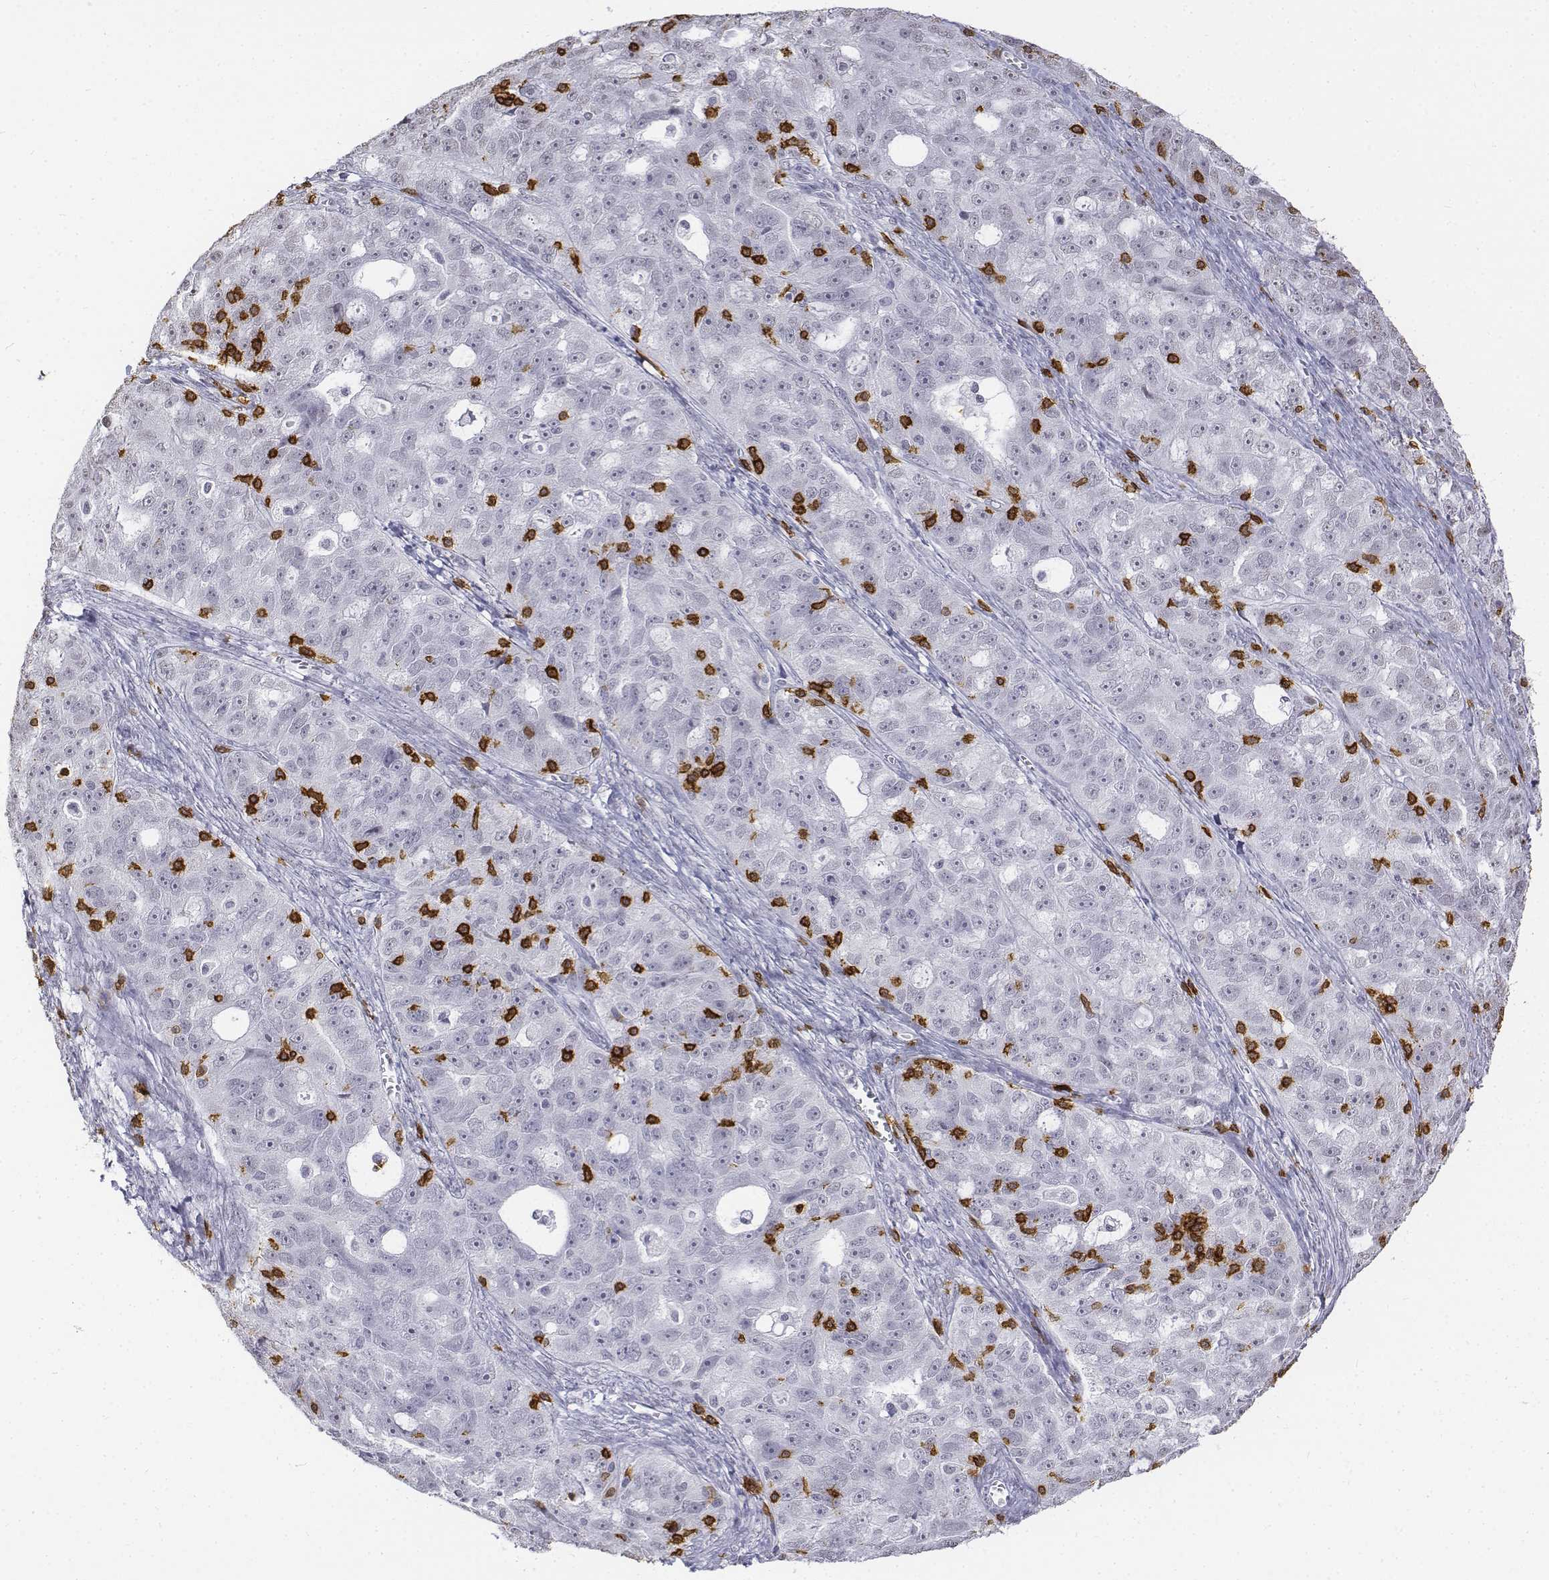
{"staining": {"intensity": "negative", "quantity": "none", "location": "none"}, "tissue": "ovarian cancer", "cell_type": "Tumor cells", "image_type": "cancer", "snomed": [{"axis": "morphology", "description": "Cystadenocarcinoma, serous, NOS"}, {"axis": "topography", "description": "Ovary"}], "caption": "This is an IHC micrograph of ovarian serous cystadenocarcinoma. There is no staining in tumor cells.", "gene": "CD3E", "patient": {"sex": "female", "age": 51}}